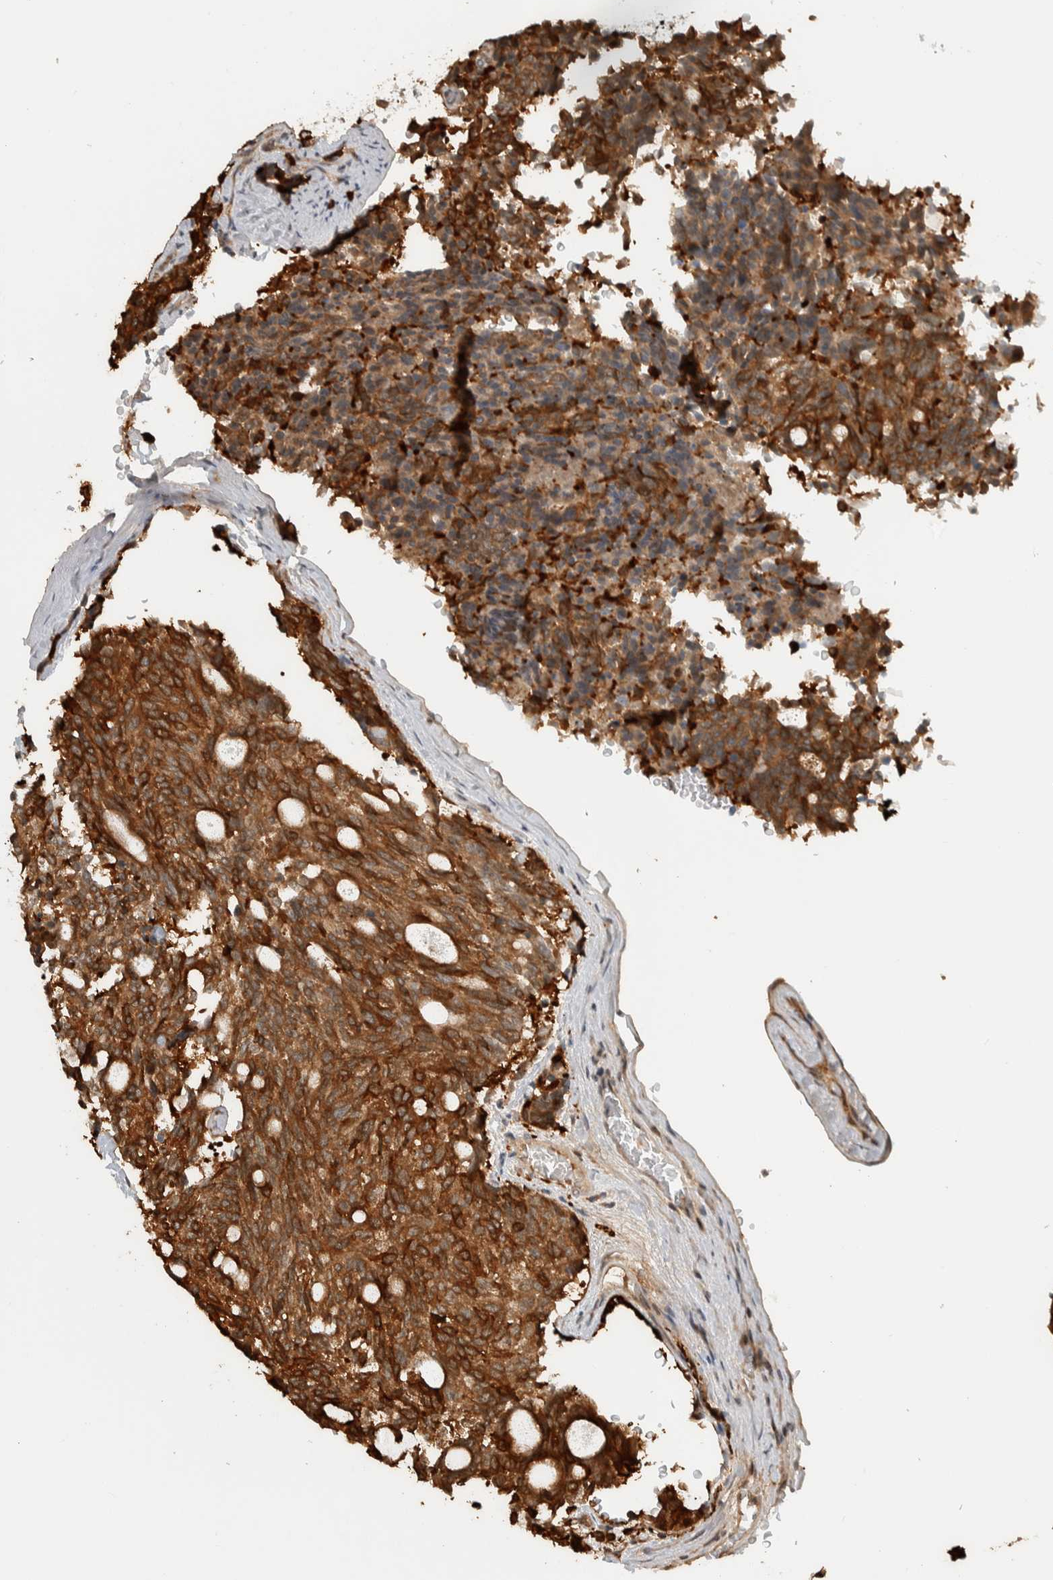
{"staining": {"intensity": "strong", "quantity": ">75%", "location": "cytoplasmic/membranous"}, "tissue": "carcinoid", "cell_type": "Tumor cells", "image_type": "cancer", "snomed": [{"axis": "morphology", "description": "Carcinoid, malignant, NOS"}, {"axis": "topography", "description": "Pancreas"}], "caption": "Immunohistochemical staining of carcinoid reveals high levels of strong cytoplasmic/membranous protein staining in approximately >75% of tumor cells.", "gene": "CNTROB", "patient": {"sex": "female", "age": 54}}